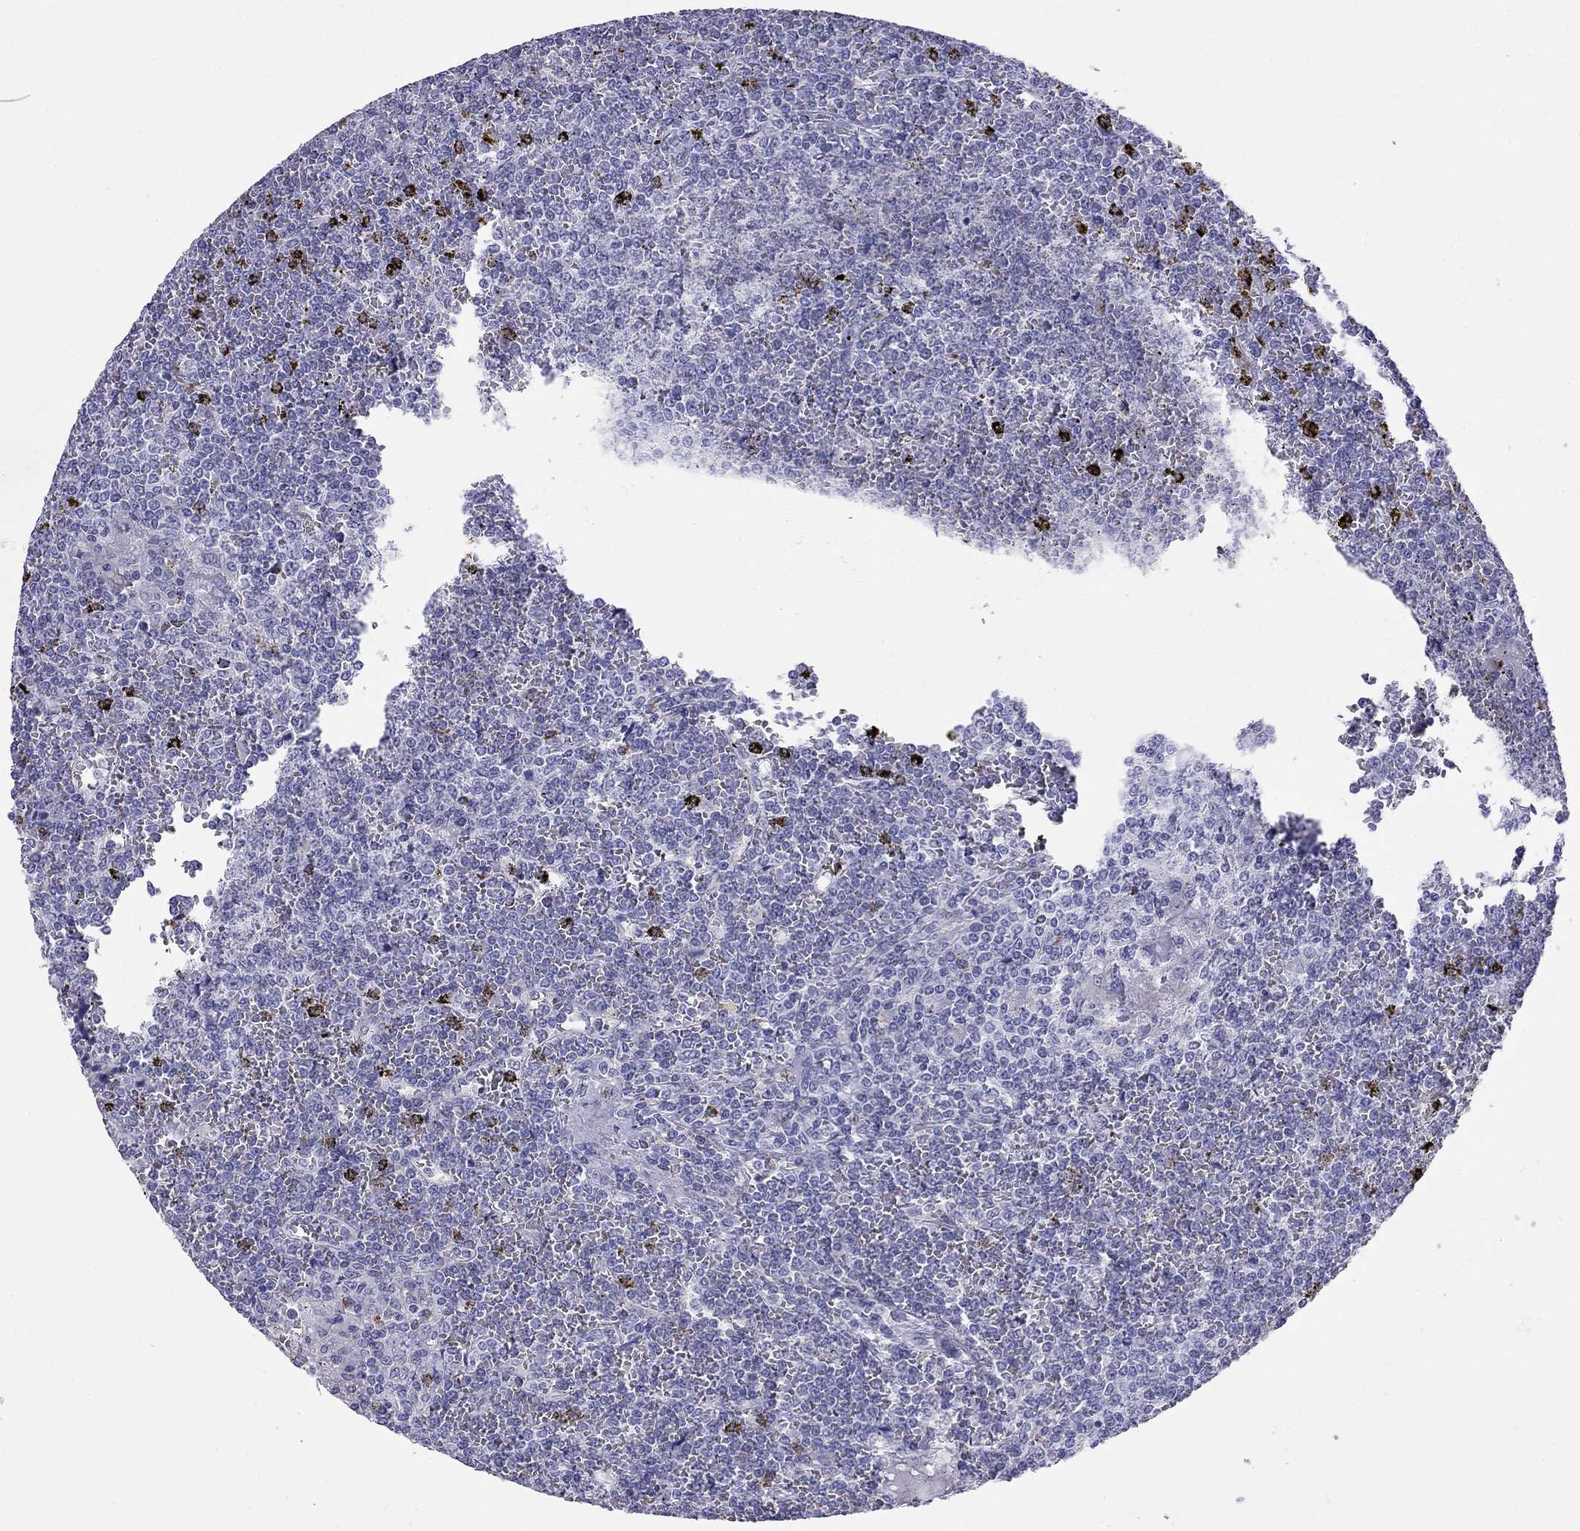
{"staining": {"intensity": "negative", "quantity": "none", "location": "none"}, "tissue": "lymphoma", "cell_type": "Tumor cells", "image_type": "cancer", "snomed": [{"axis": "morphology", "description": "Malignant lymphoma, non-Hodgkin's type, Low grade"}, {"axis": "topography", "description": "Spleen"}], "caption": "The IHC micrograph has no significant staining in tumor cells of lymphoma tissue.", "gene": "ODF4", "patient": {"sex": "female", "age": 19}}